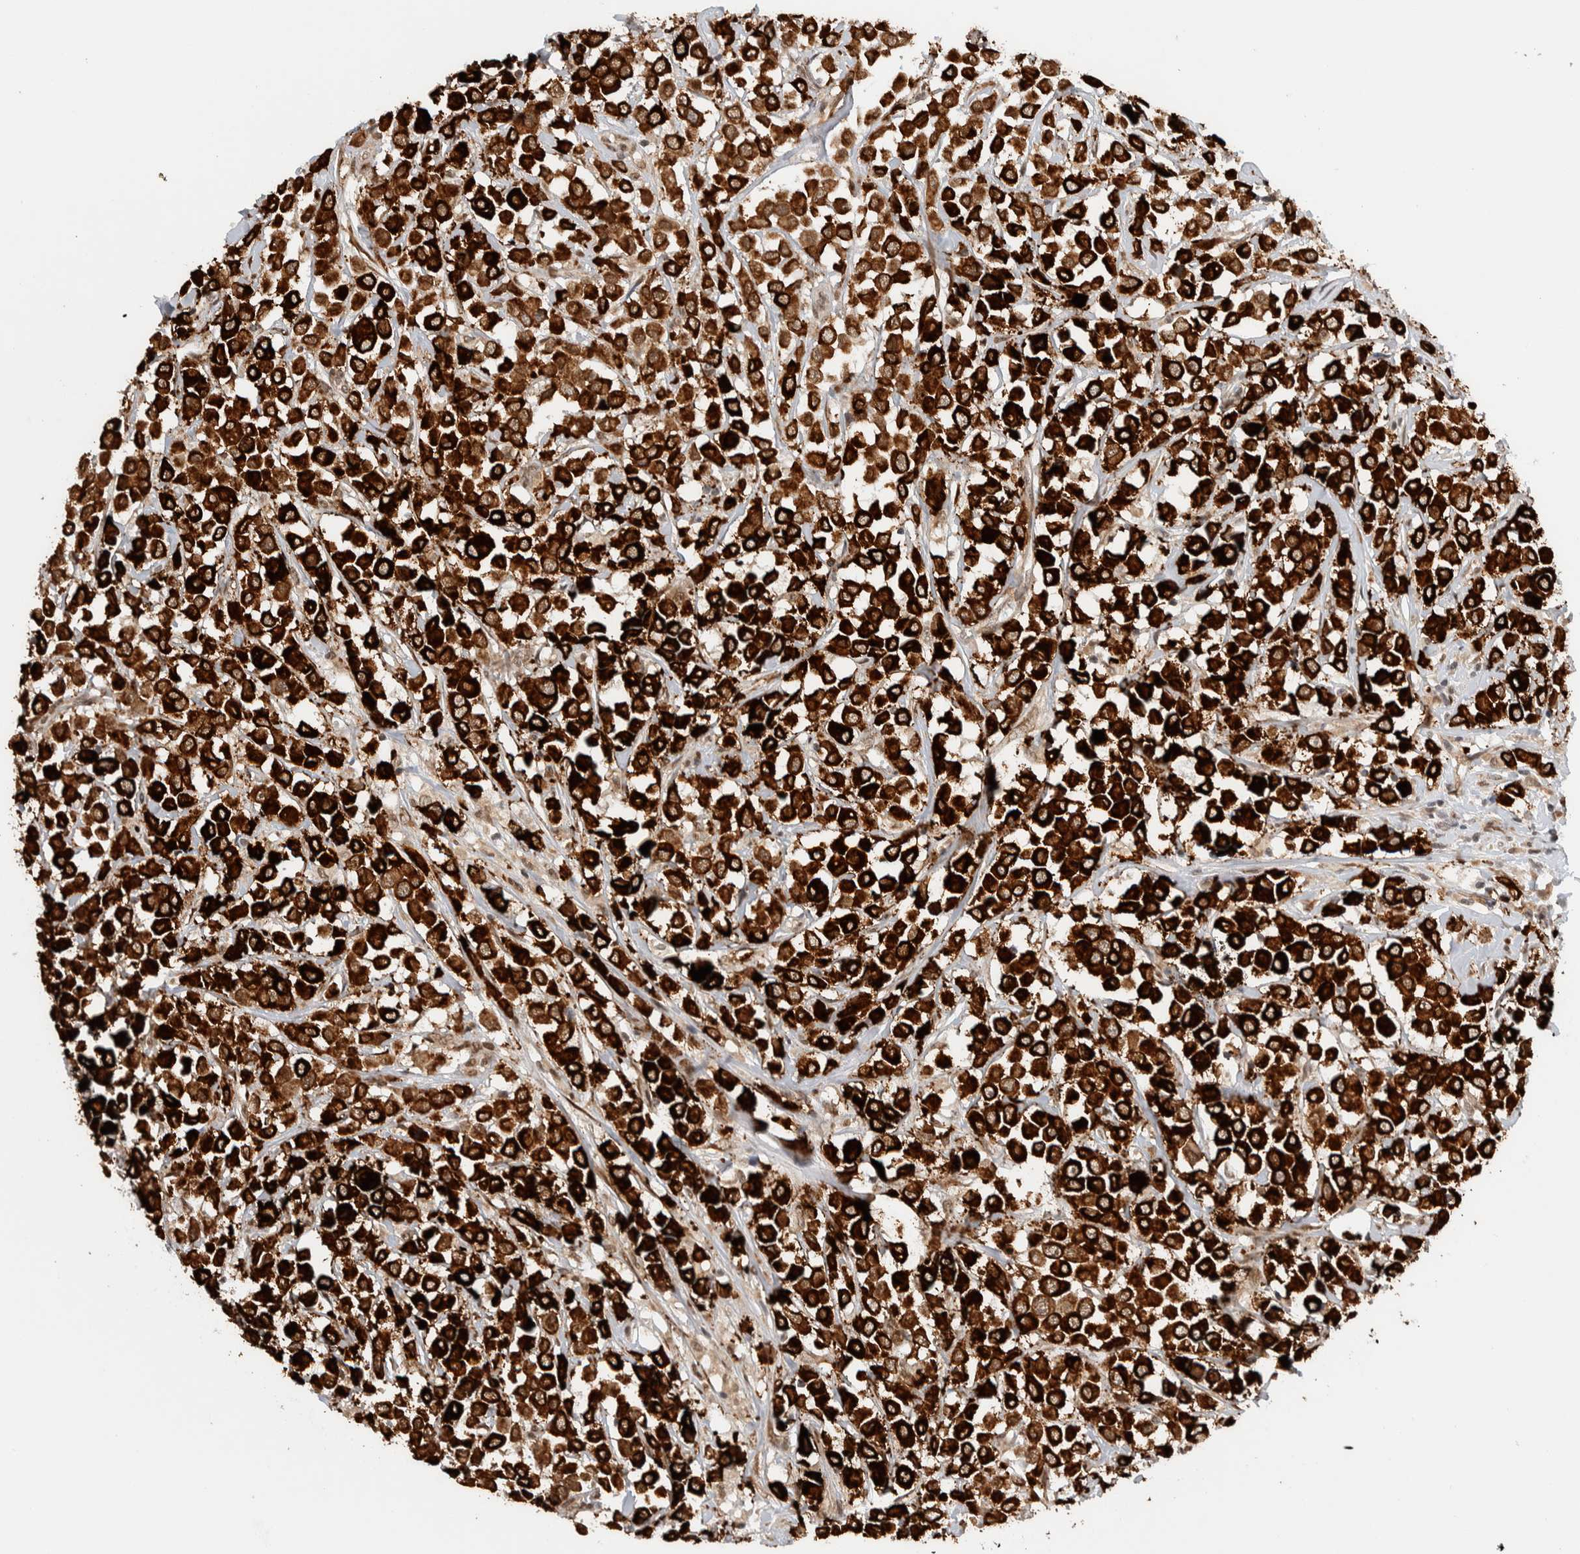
{"staining": {"intensity": "strong", "quantity": ">75%", "location": "cytoplasmic/membranous,nuclear"}, "tissue": "breast cancer", "cell_type": "Tumor cells", "image_type": "cancer", "snomed": [{"axis": "morphology", "description": "Duct carcinoma"}, {"axis": "topography", "description": "Breast"}], "caption": "Immunohistochemical staining of infiltrating ductal carcinoma (breast) displays high levels of strong cytoplasmic/membranous and nuclear expression in about >75% of tumor cells.", "gene": "TNRC18", "patient": {"sex": "female", "age": 61}}